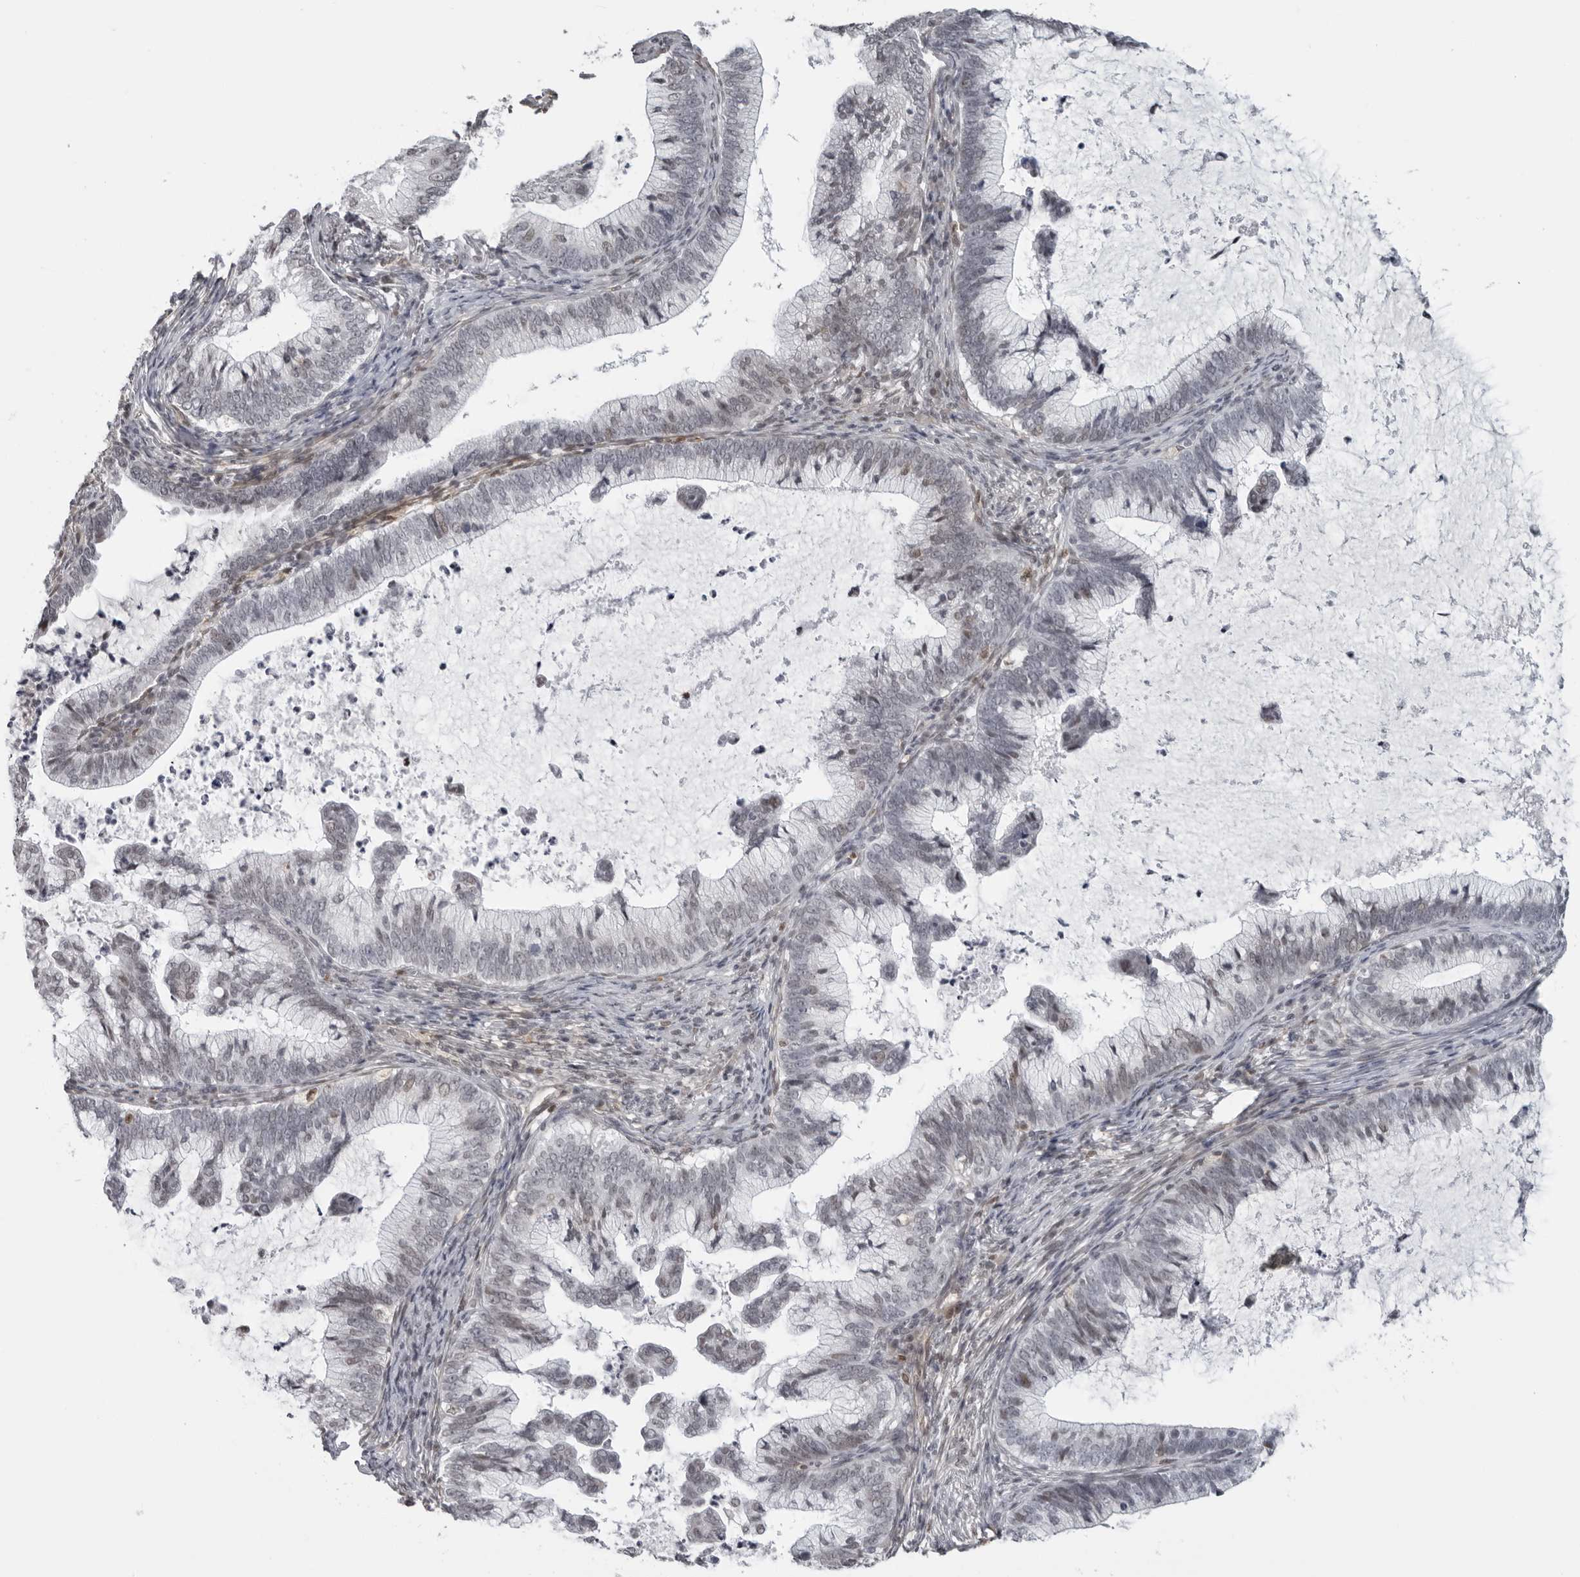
{"staining": {"intensity": "negative", "quantity": "none", "location": "none"}, "tissue": "cervical cancer", "cell_type": "Tumor cells", "image_type": "cancer", "snomed": [{"axis": "morphology", "description": "Adenocarcinoma, NOS"}, {"axis": "topography", "description": "Cervix"}], "caption": "High power microscopy micrograph of an IHC micrograph of adenocarcinoma (cervical), revealing no significant positivity in tumor cells. (Stains: DAB (3,3'-diaminobenzidine) IHC with hematoxylin counter stain, Microscopy: brightfield microscopy at high magnification).", "gene": "MAF", "patient": {"sex": "female", "age": 36}}